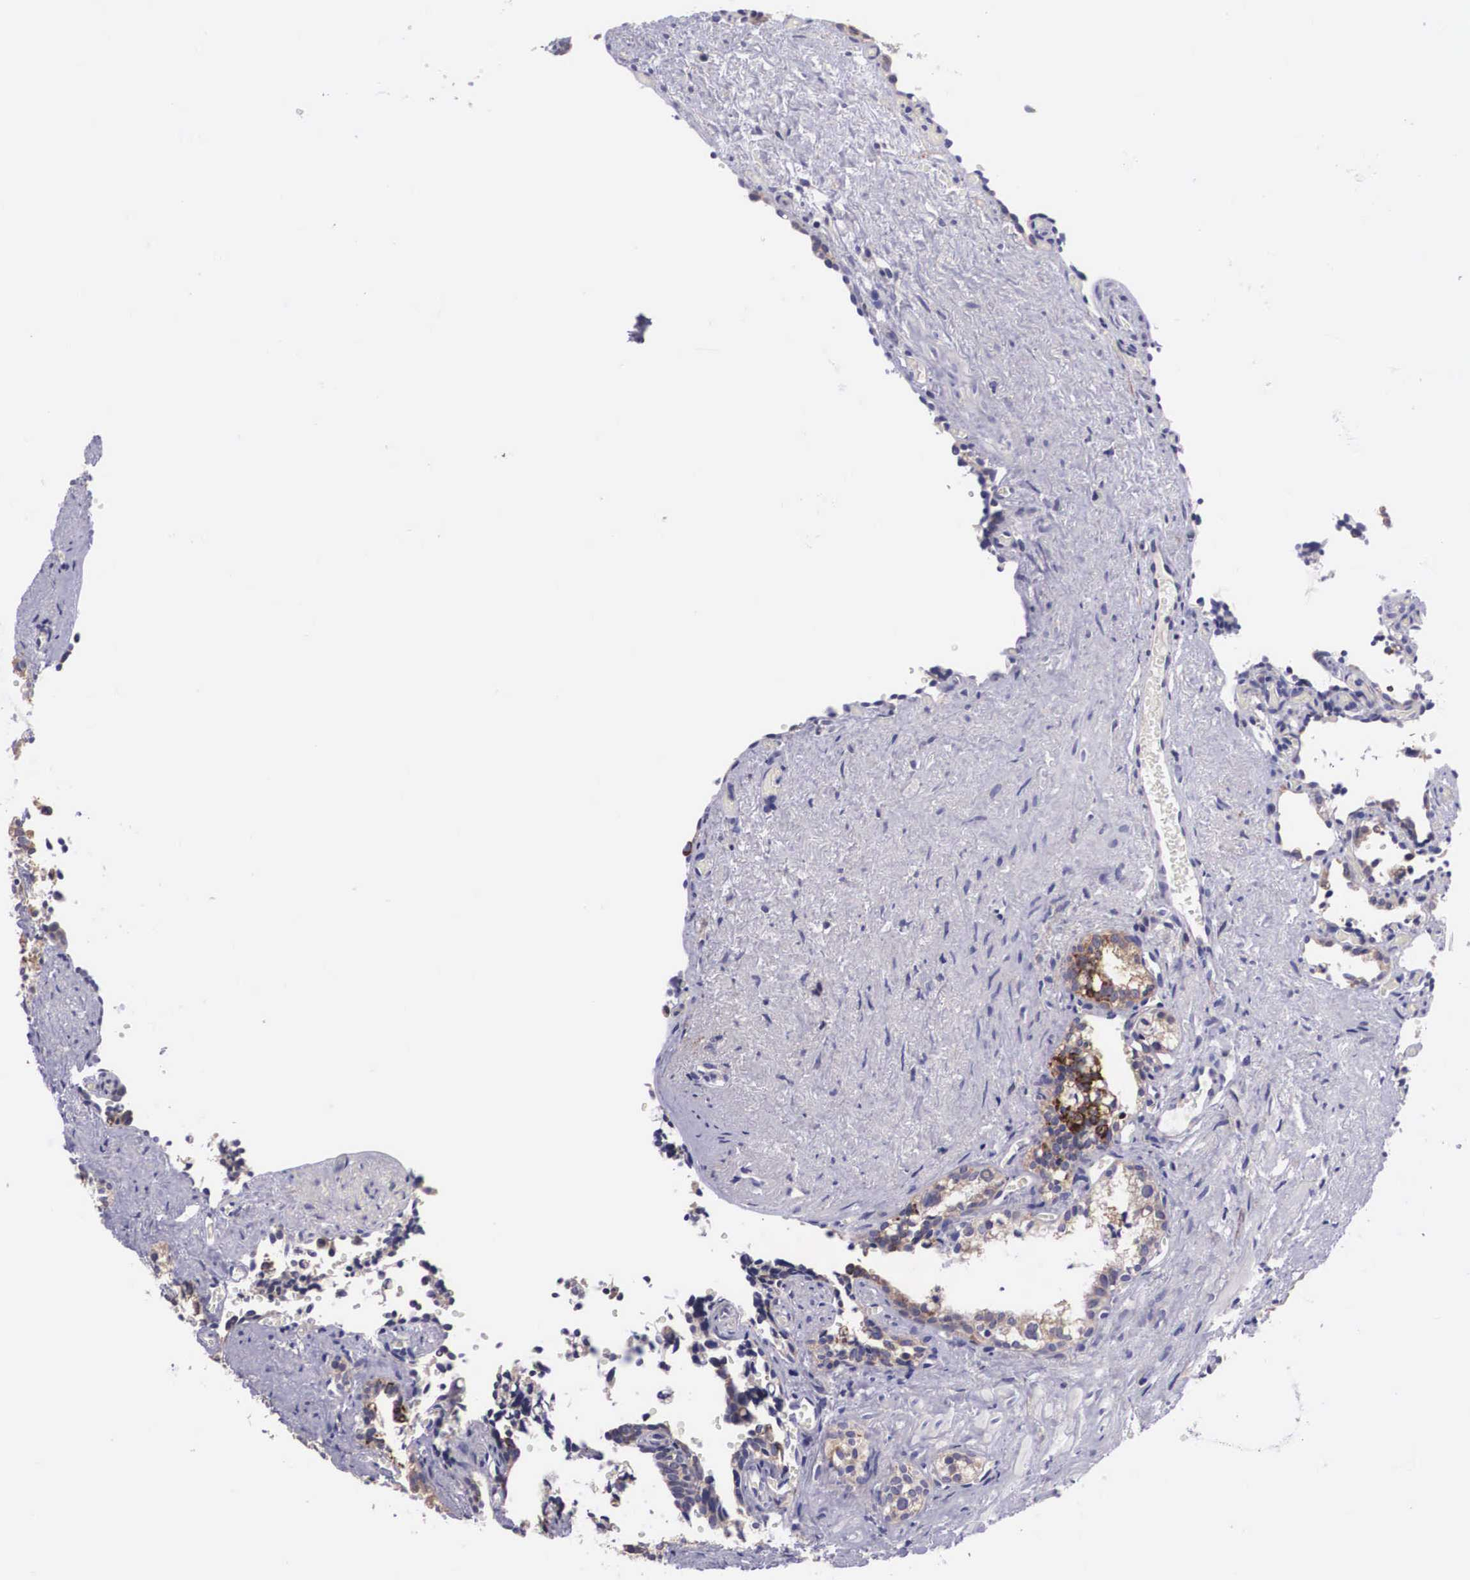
{"staining": {"intensity": "weak", "quantity": "25%-75%", "location": "cytoplasmic/membranous"}, "tissue": "seminal vesicle", "cell_type": "Glandular cells", "image_type": "normal", "snomed": [{"axis": "morphology", "description": "Normal tissue, NOS"}, {"axis": "topography", "description": "Seminal veicle"}], "caption": "This is a histology image of immunohistochemistry staining of normal seminal vesicle, which shows weak staining in the cytoplasmic/membranous of glandular cells.", "gene": "ARG2", "patient": {"sex": "male", "age": 60}}